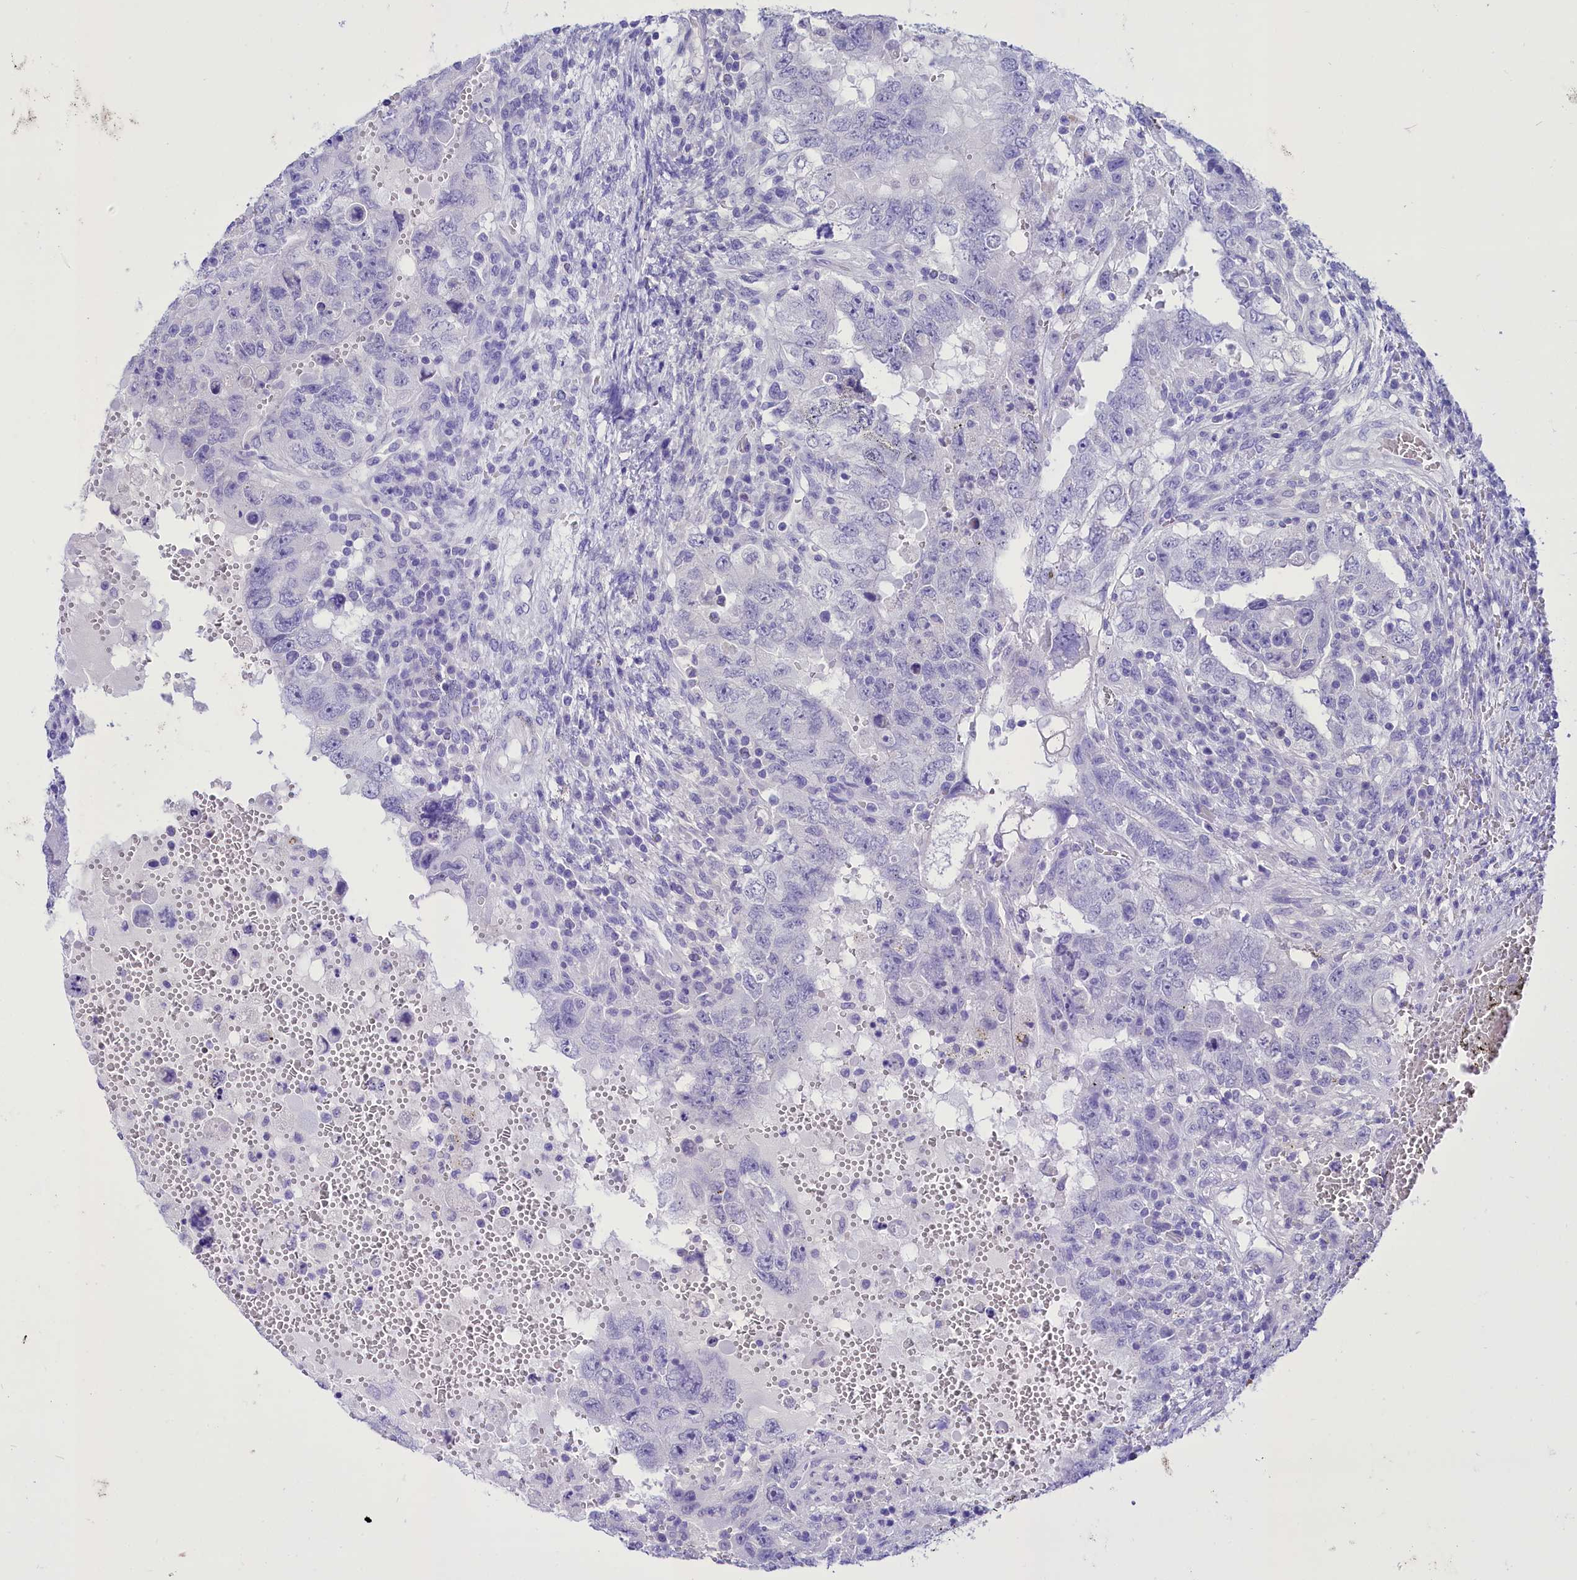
{"staining": {"intensity": "negative", "quantity": "none", "location": "none"}, "tissue": "testis cancer", "cell_type": "Tumor cells", "image_type": "cancer", "snomed": [{"axis": "morphology", "description": "Carcinoma, Embryonal, NOS"}, {"axis": "topography", "description": "Testis"}], "caption": "Immunohistochemistry photomicrograph of neoplastic tissue: testis embryonal carcinoma stained with DAB demonstrates no significant protein positivity in tumor cells.", "gene": "TTC36", "patient": {"sex": "male", "age": 26}}